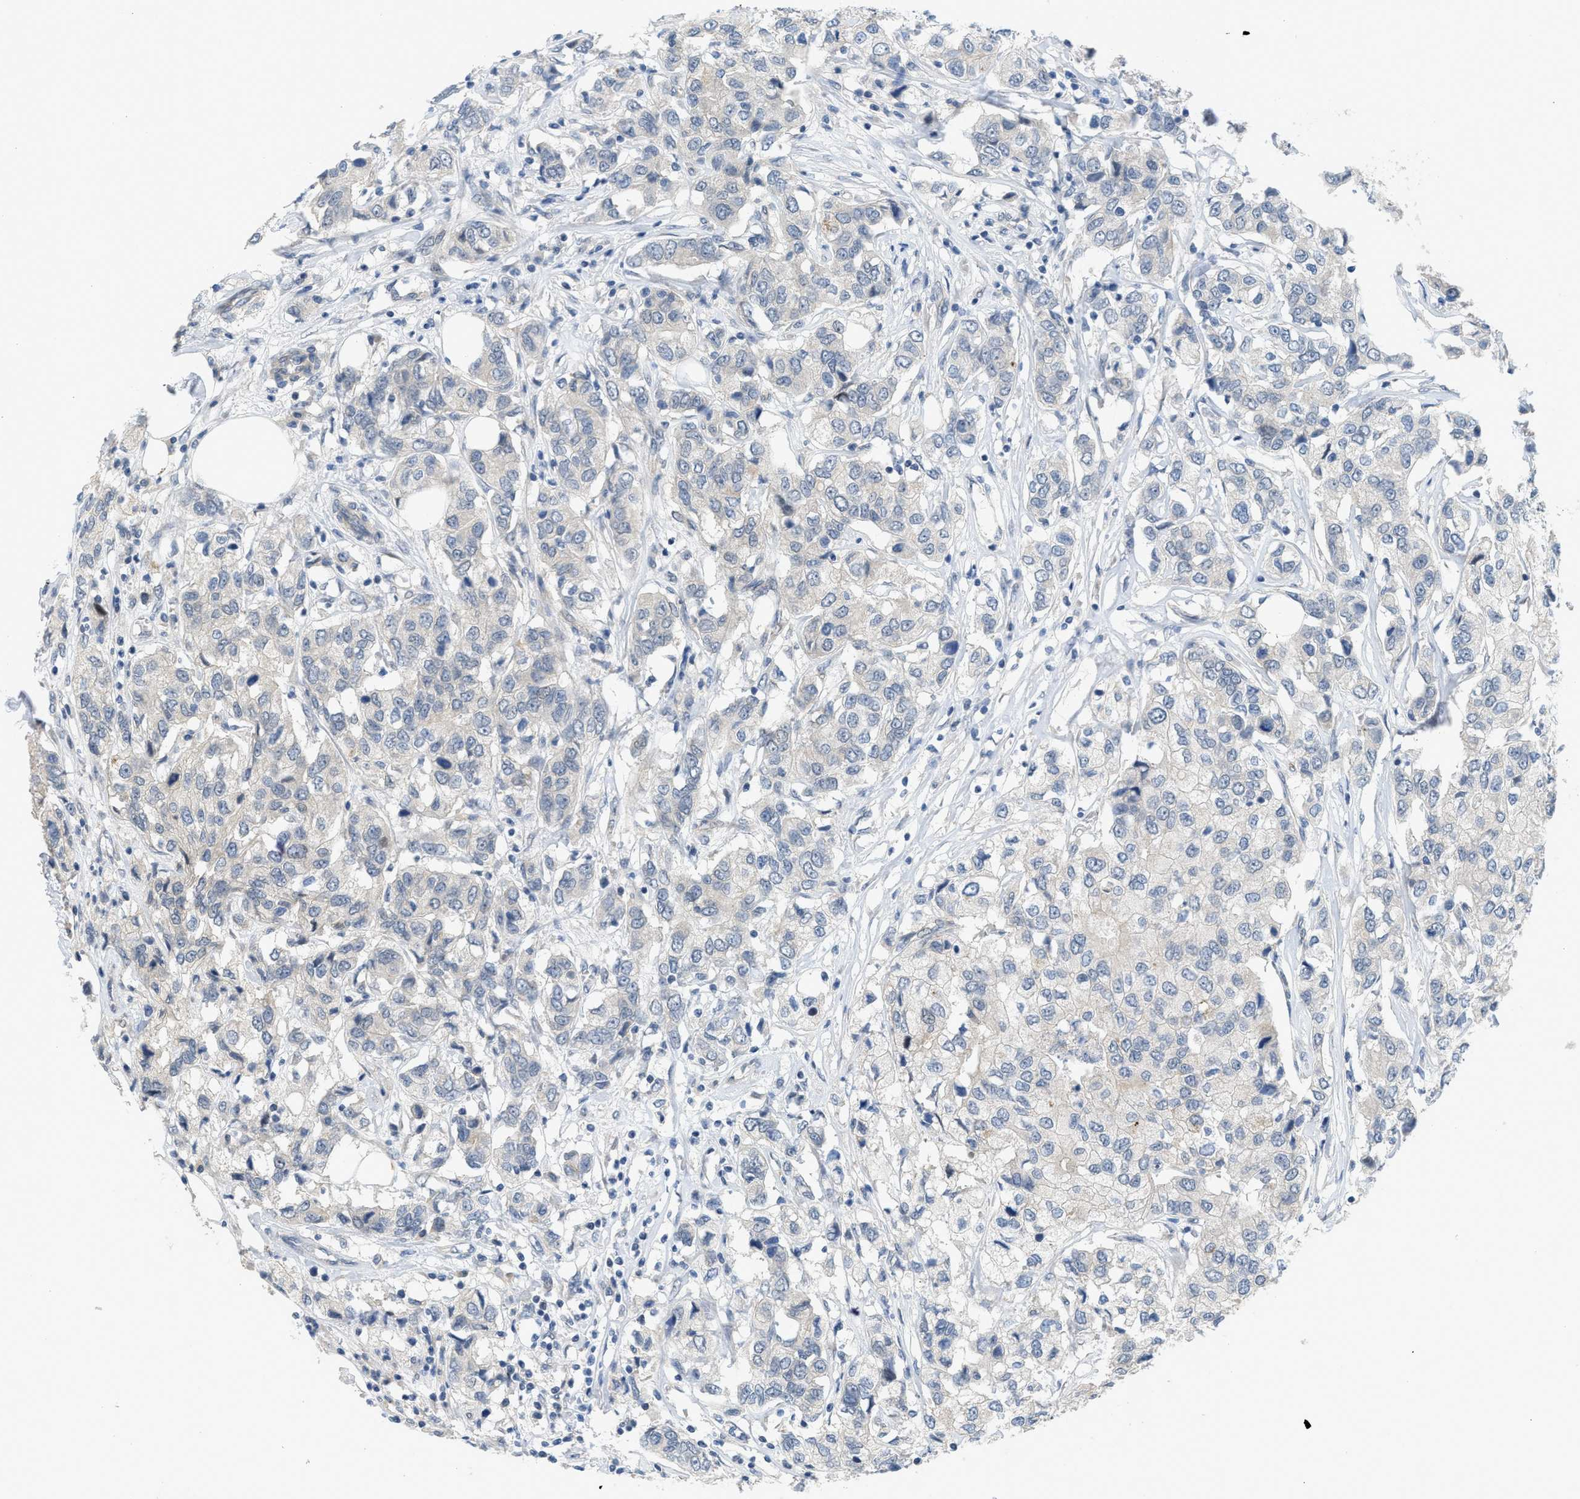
{"staining": {"intensity": "negative", "quantity": "none", "location": "none"}, "tissue": "breast cancer", "cell_type": "Tumor cells", "image_type": "cancer", "snomed": [{"axis": "morphology", "description": "Duct carcinoma"}, {"axis": "topography", "description": "Breast"}], "caption": "An image of breast cancer stained for a protein demonstrates no brown staining in tumor cells.", "gene": "TNFAIP1", "patient": {"sex": "female", "age": 80}}